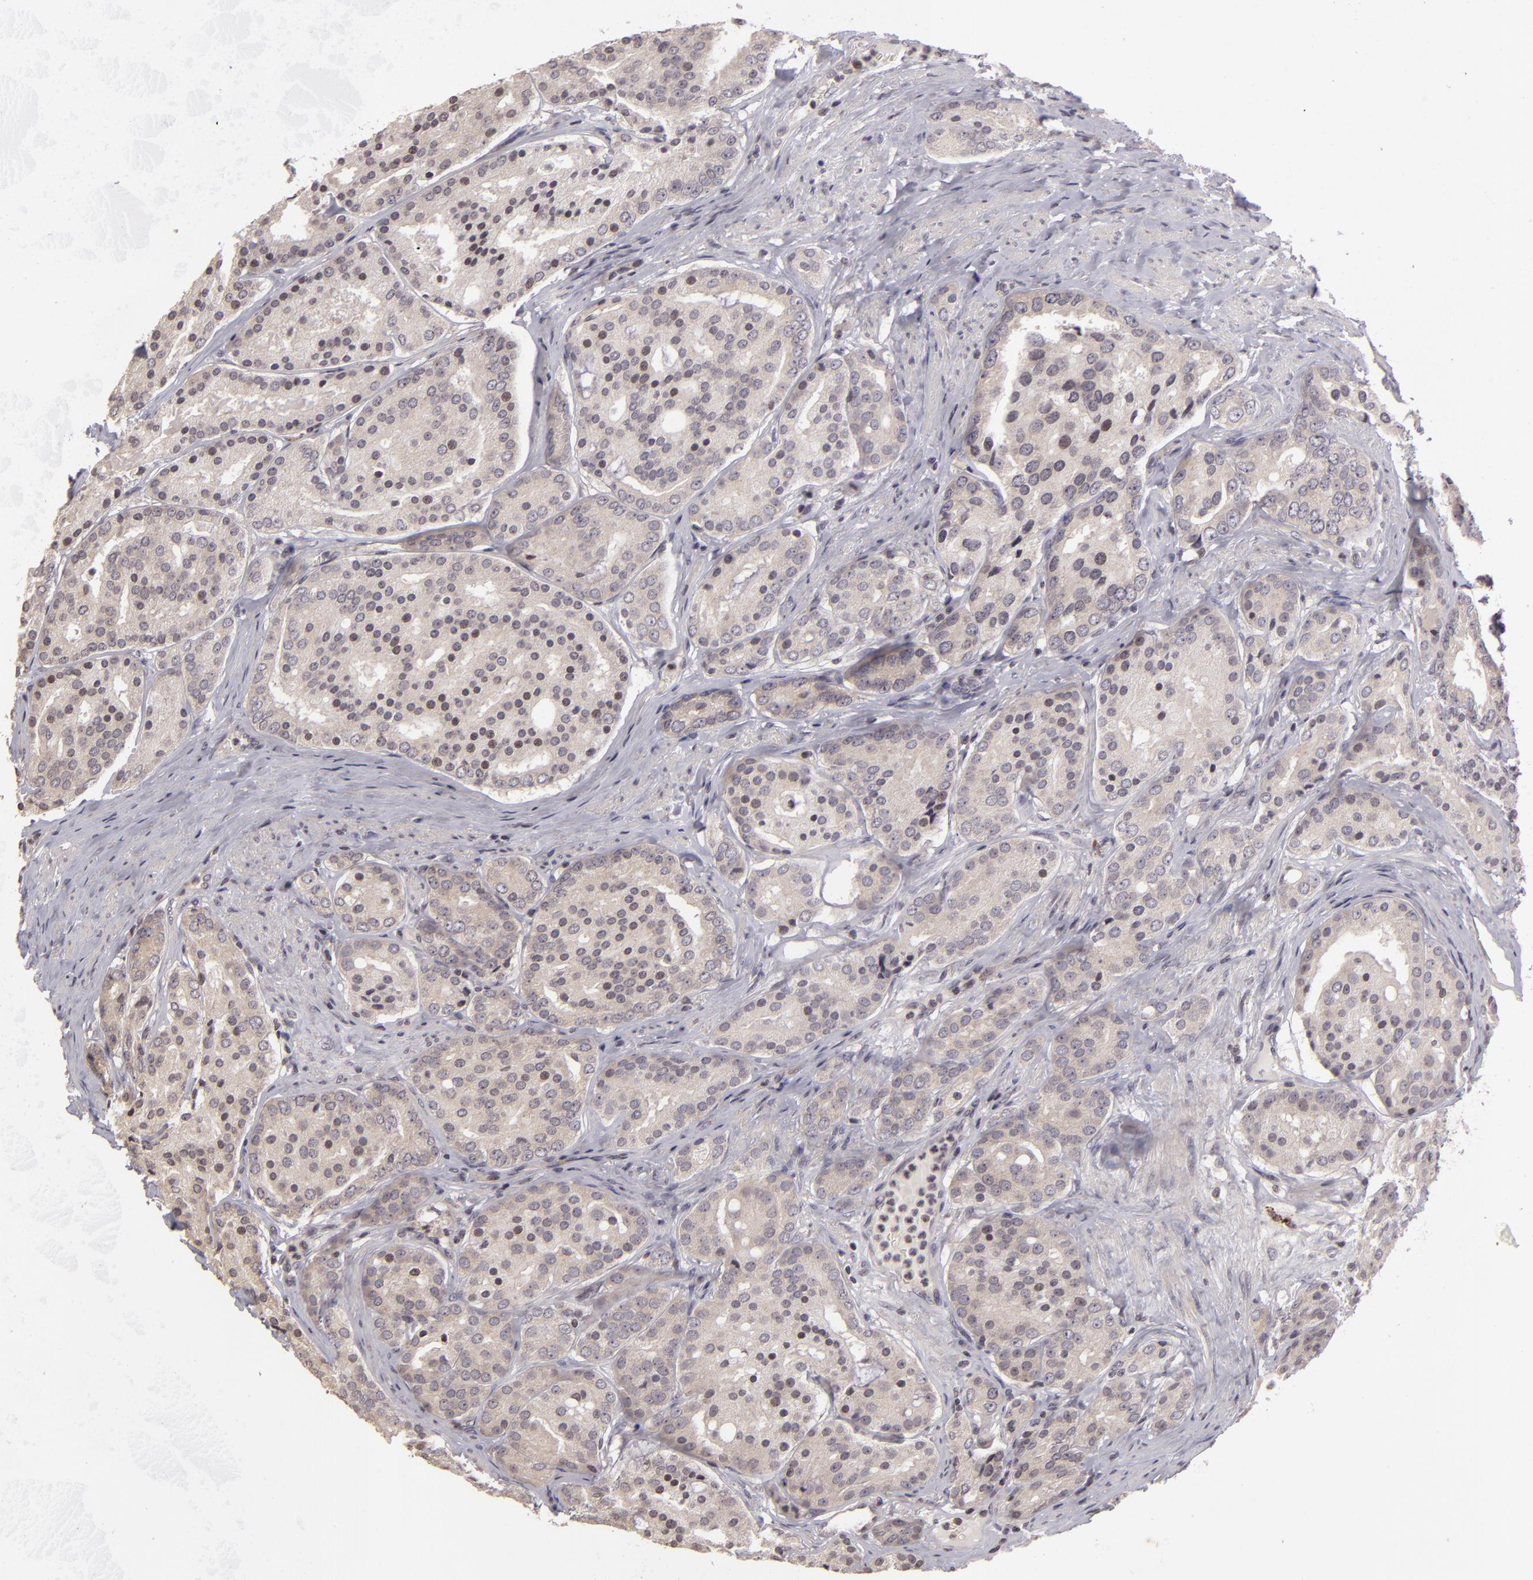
{"staining": {"intensity": "negative", "quantity": "none", "location": "none"}, "tissue": "prostate cancer", "cell_type": "Tumor cells", "image_type": "cancer", "snomed": [{"axis": "morphology", "description": "Adenocarcinoma, High grade"}, {"axis": "topography", "description": "Prostate"}], "caption": "Prostate cancer stained for a protein using immunohistochemistry (IHC) reveals no positivity tumor cells.", "gene": "AKAP6", "patient": {"sex": "male", "age": 64}}